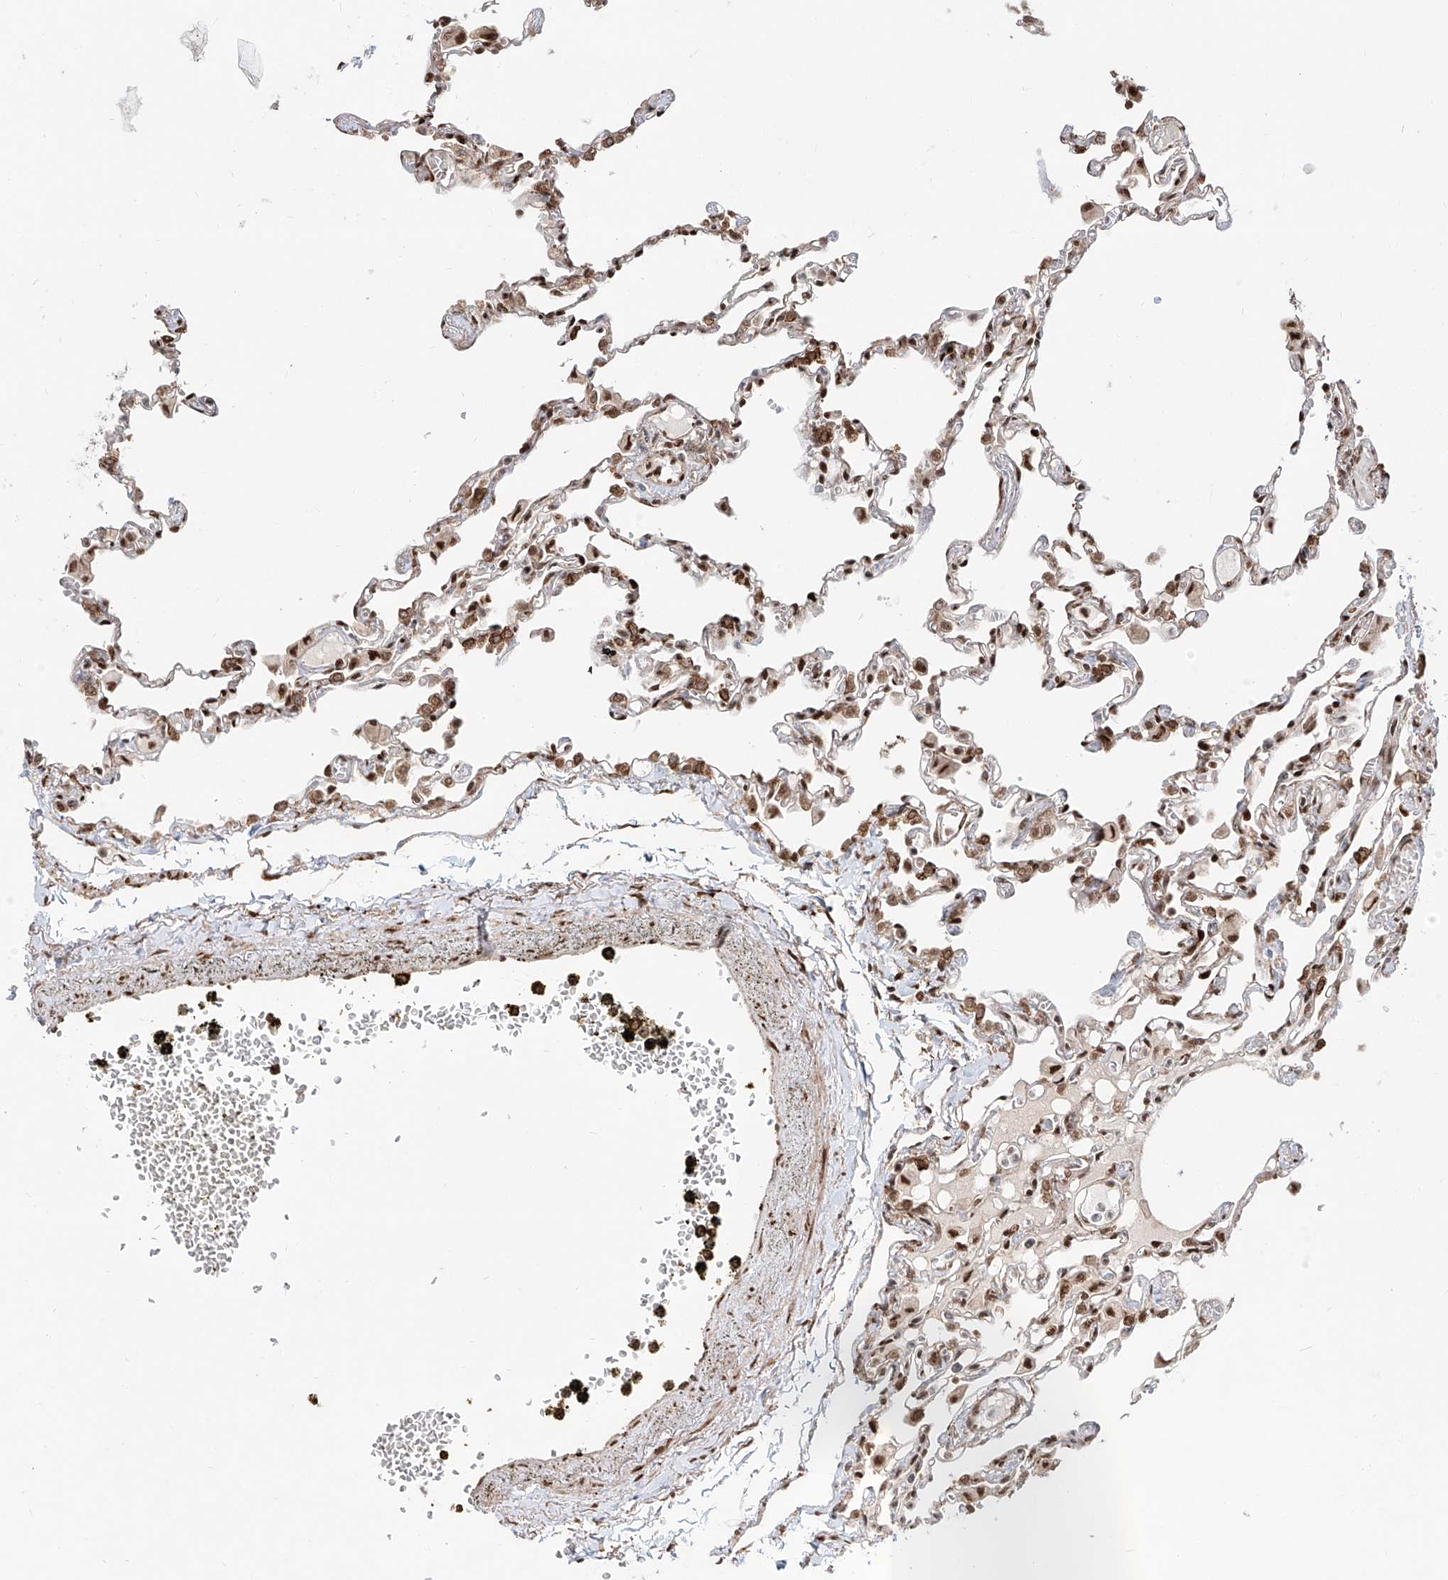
{"staining": {"intensity": "moderate", "quantity": "25%-75%", "location": "cytoplasmic/membranous,nuclear"}, "tissue": "lung", "cell_type": "Alveolar cells", "image_type": "normal", "snomed": [{"axis": "morphology", "description": "Normal tissue, NOS"}, {"axis": "topography", "description": "Bronchus"}, {"axis": "topography", "description": "Lung"}], "caption": "Immunohistochemical staining of benign human lung displays moderate cytoplasmic/membranous,nuclear protein expression in about 25%-75% of alveolar cells.", "gene": "ZNF710", "patient": {"sex": "female", "age": 49}}